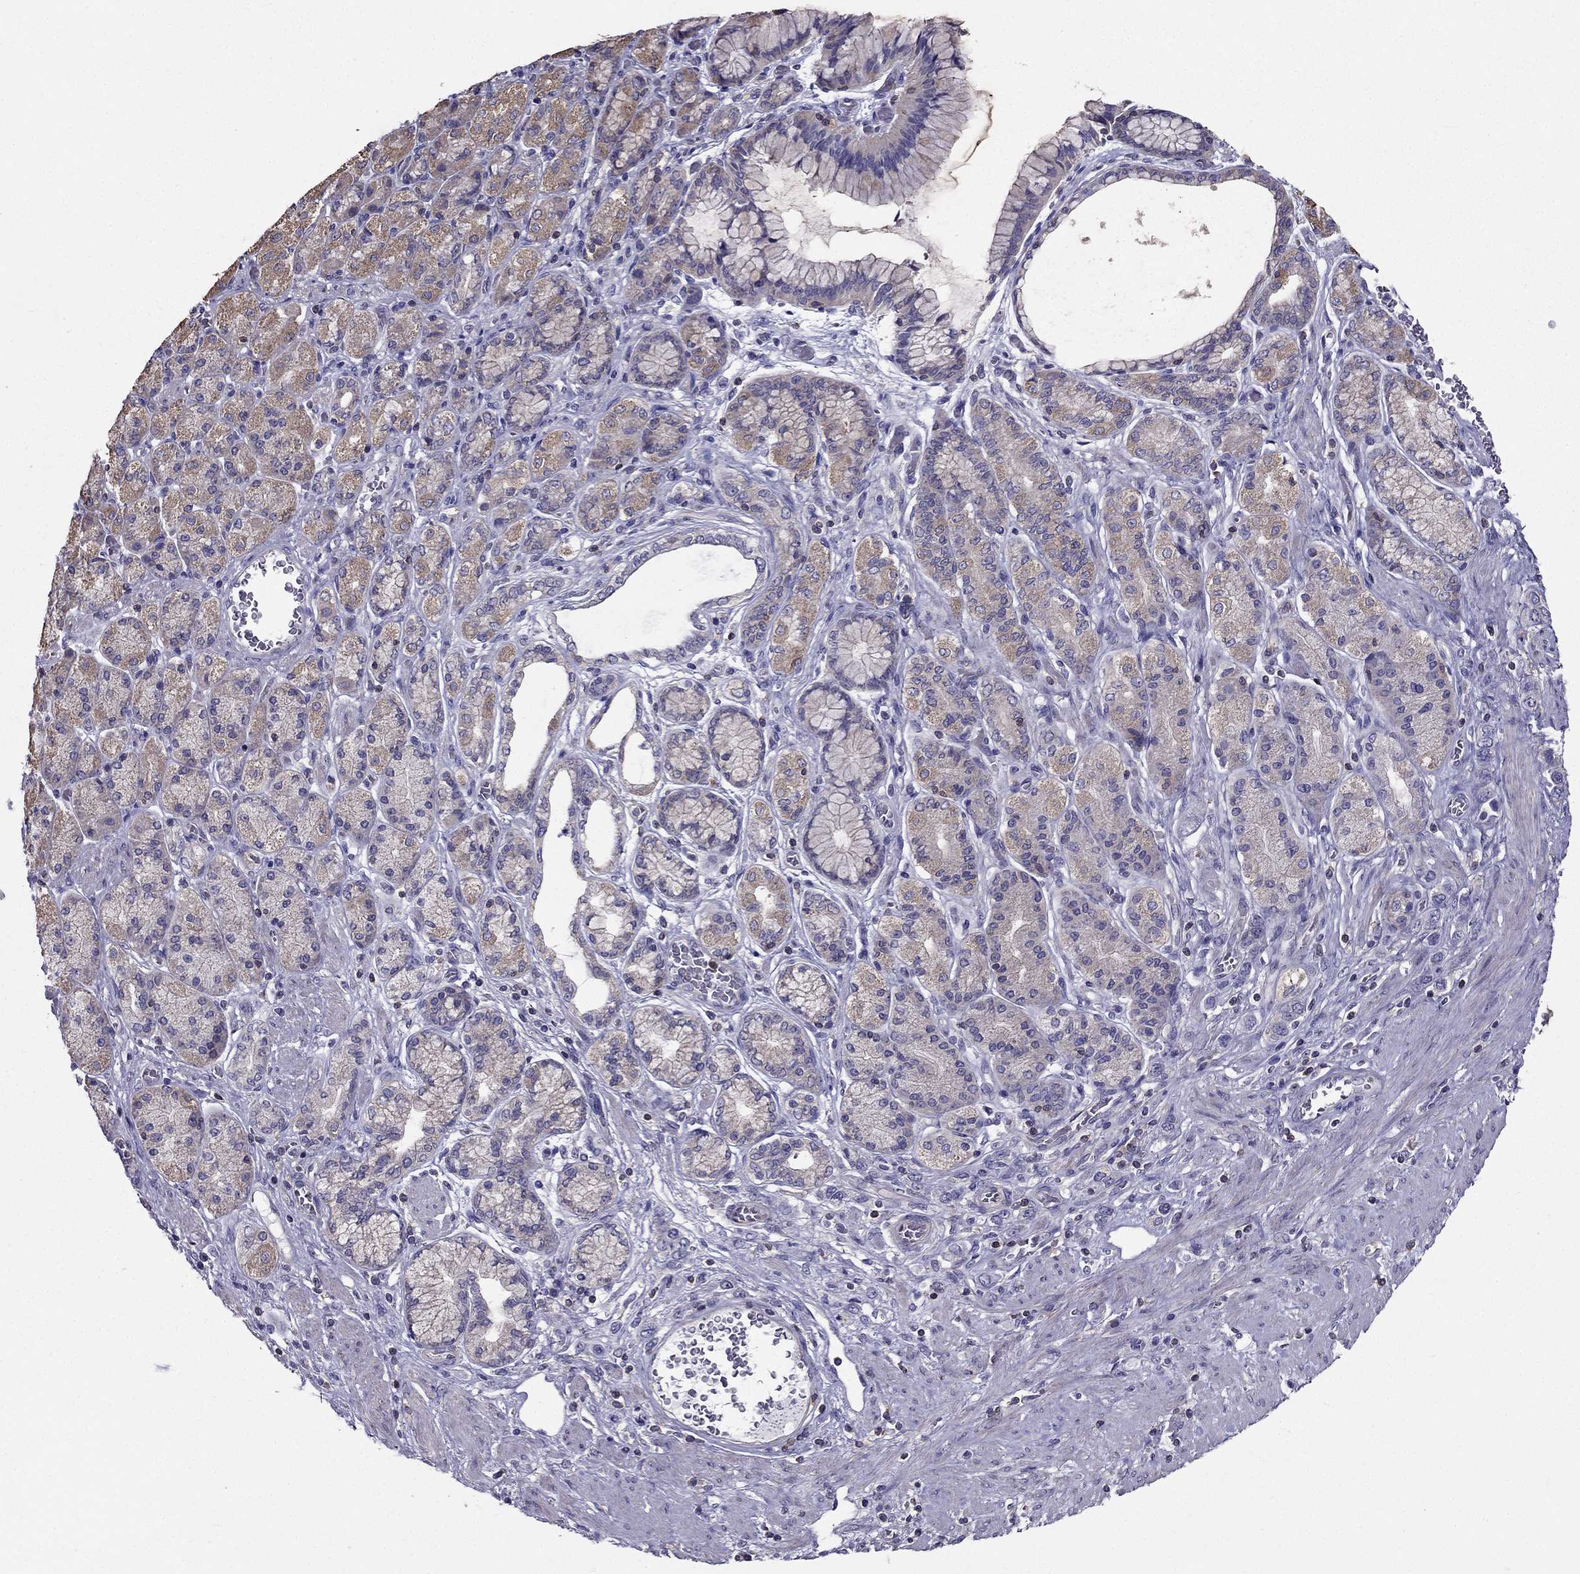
{"staining": {"intensity": "weak", "quantity": "<25%", "location": "cytoplasmic/membranous"}, "tissue": "stomach cancer", "cell_type": "Tumor cells", "image_type": "cancer", "snomed": [{"axis": "morphology", "description": "Normal tissue, NOS"}, {"axis": "morphology", "description": "Adenocarcinoma, NOS"}, {"axis": "morphology", "description": "Adenocarcinoma, High grade"}, {"axis": "topography", "description": "Stomach, upper"}, {"axis": "topography", "description": "Stomach"}], "caption": "Stomach cancer (adenocarcinoma) was stained to show a protein in brown. There is no significant expression in tumor cells. Nuclei are stained in blue.", "gene": "AAK1", "patient": {"sex": "female", "age": 65}}